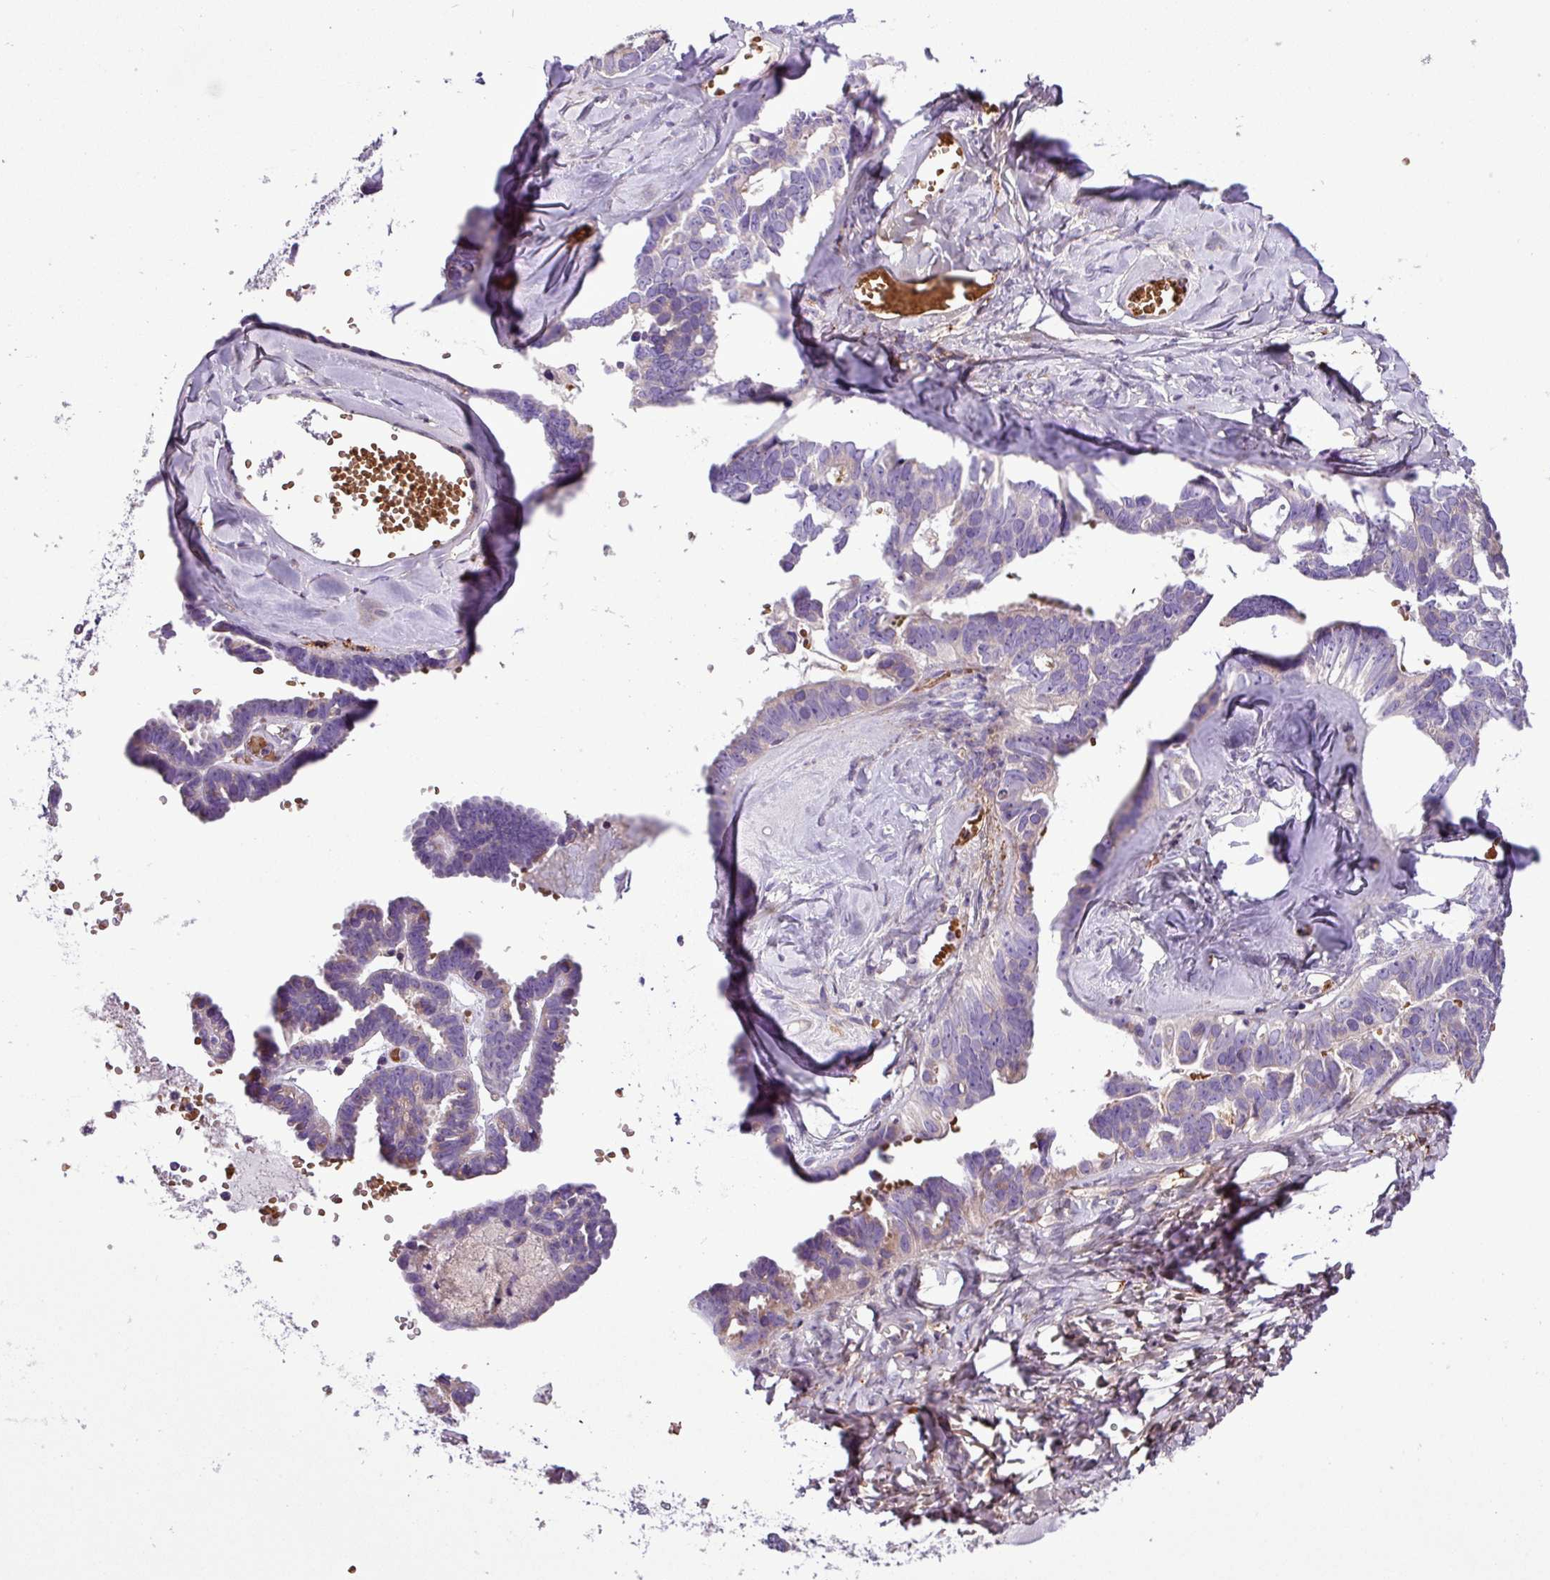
{"staining": {"intensity": "weak", "quantity": "<25%", "location": "cytoplasmic/membranous"}, "tissue": "ovarian cancer", "cell_type": "Tumor cells", "image_type": "cancer", "snomed": [{"axis": "morphology", "description": "Cystadenocarcinoma, serous, NOS"}, {"axis": "topography", "description": "Ovary"}], "caption": "Protein analysis of ovarian cancer (serous cystadenocarcinoma) demonstrates no significant expression in tumor cells.", "gene": "FAM183A", "patient": {"sex": "female", "age": 69}}